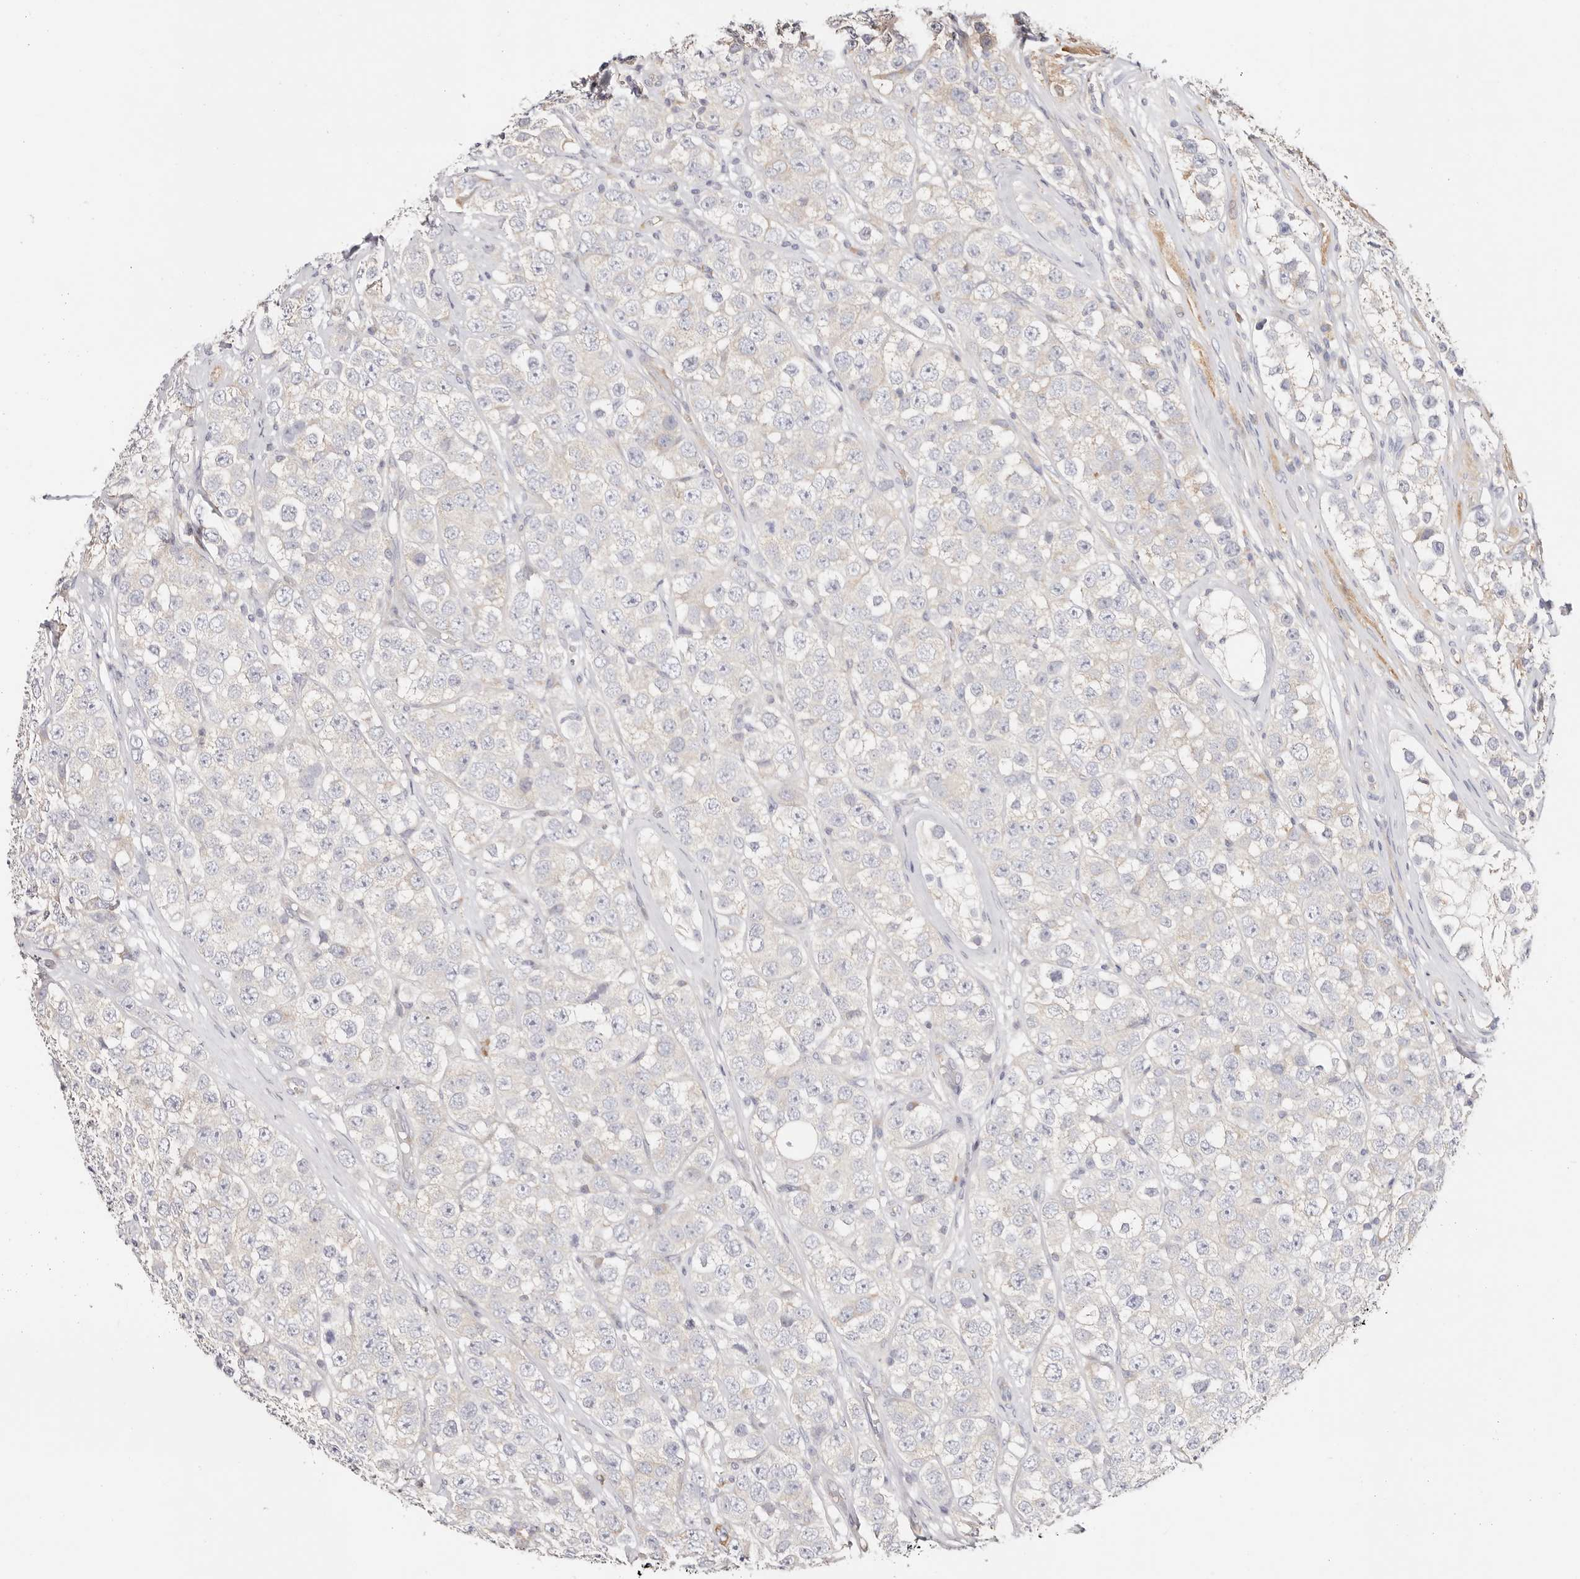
{"staining": {"intensity": "negative", "quantity": "none", "location": "none"}, "tissue": "testis cancer", "cell_type": "Tumor cells", "image_type": "cancer", "snomed": [{"axis": "morphology", "description": "Seminoma, NOS"}, {"axis": "topography", "description": "Testis"}], "caption": "A high-resolution image shows IHC staining of testis cancer, which demonstrates no significant expression in tumor cells.", "gene": "GNA13", "patient": {"sex": "male", "age": 28}}